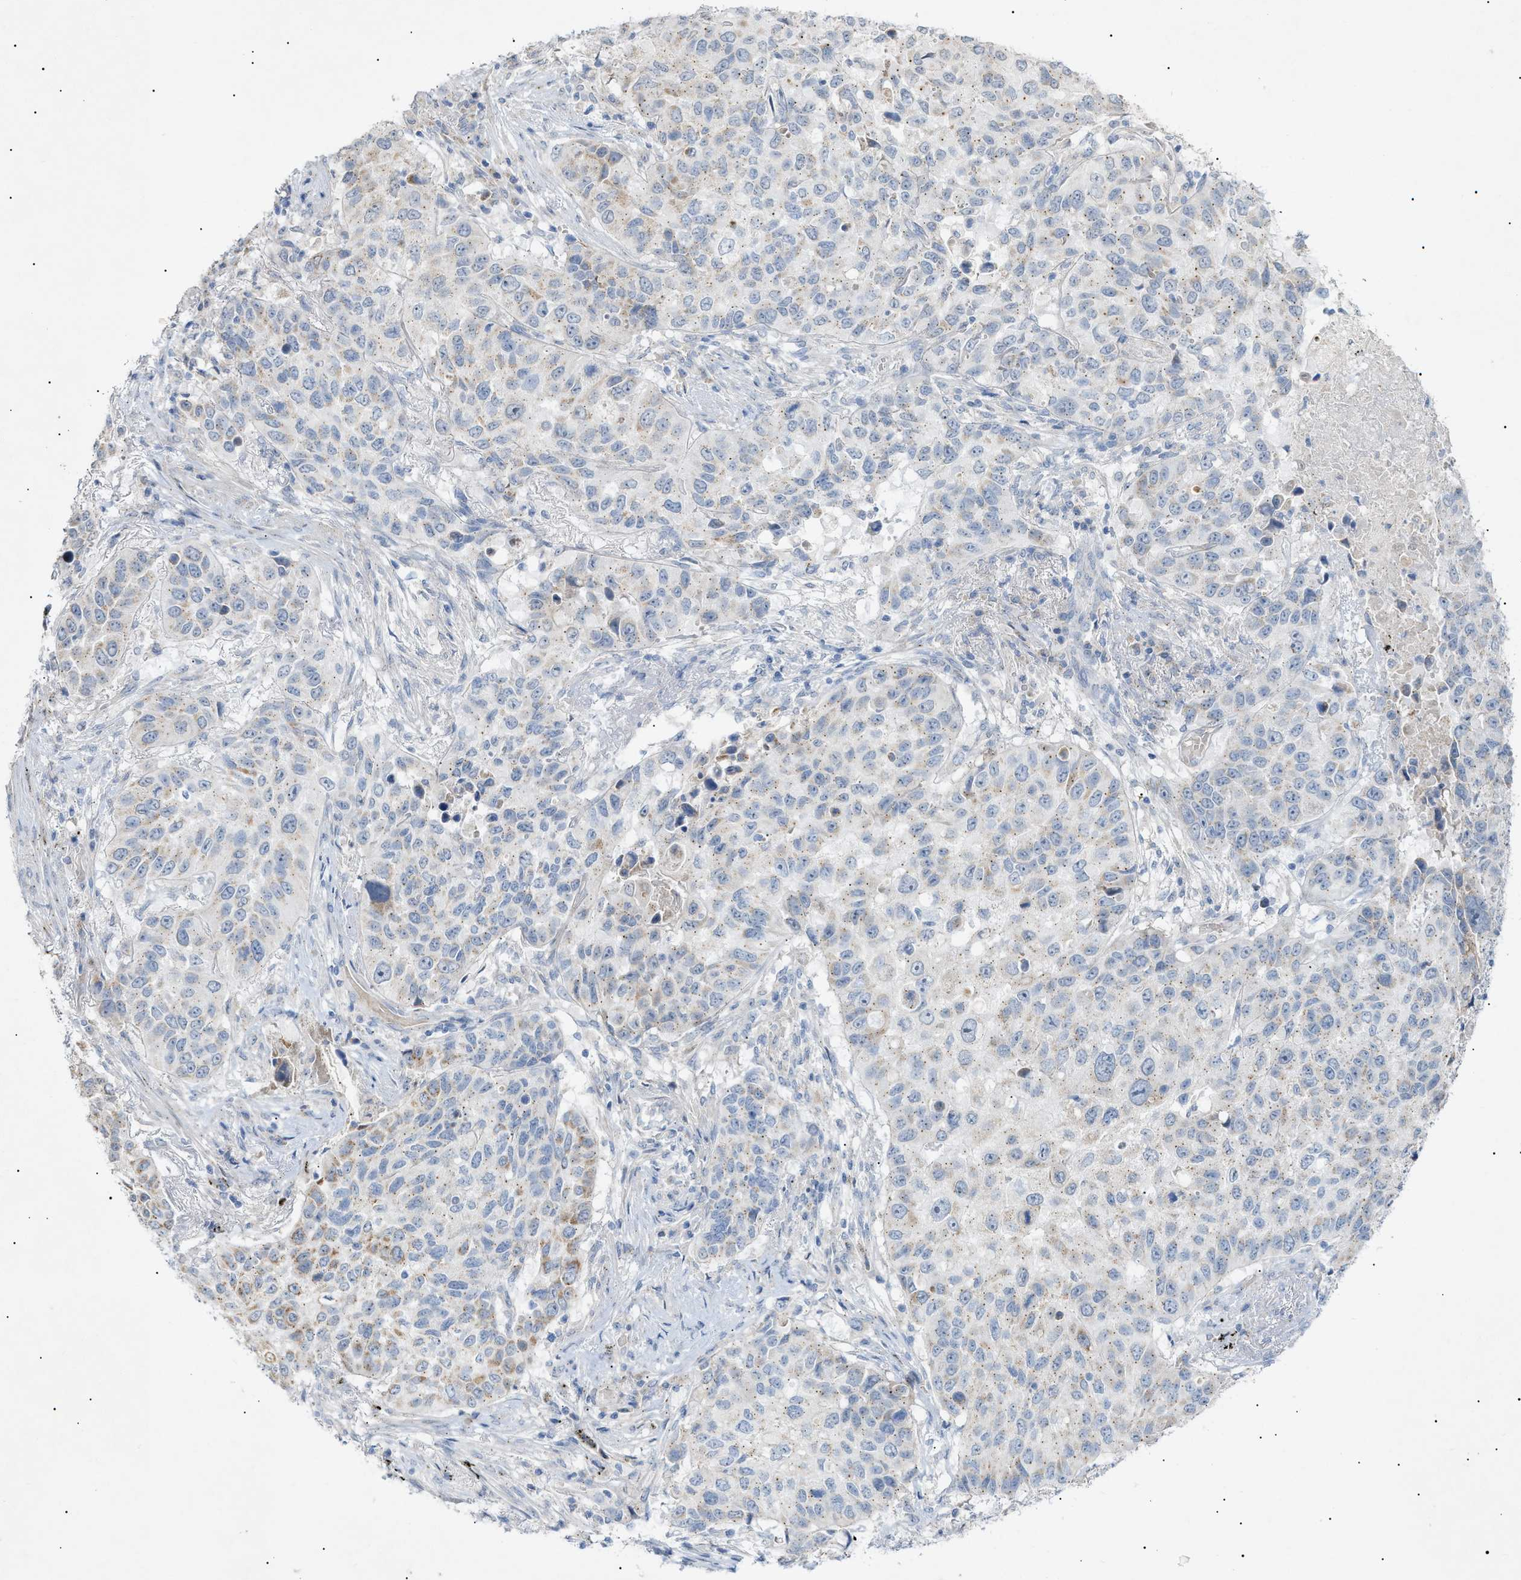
{"staining": {"intensity": "moderate", "quantity": "<25%", "location": "cytoplasmic/membranous"}, "tissue": "lung cancer", "cell_type": "Tumor cells", "image_type": "cancer", "snomed": [{"axis": "morphology", "description": "Squamous cell carcinoma, NOS"}, {"axis": "topography", "description": "Lung"}], "caption": "The histopathology image displays a brown stain indicating the presence of a protein in the cytoplasmic/membranous of tumor cells in lung cancer.", "gene": "SLC25A31", "patient": {"sex": "male", "age": 57}}